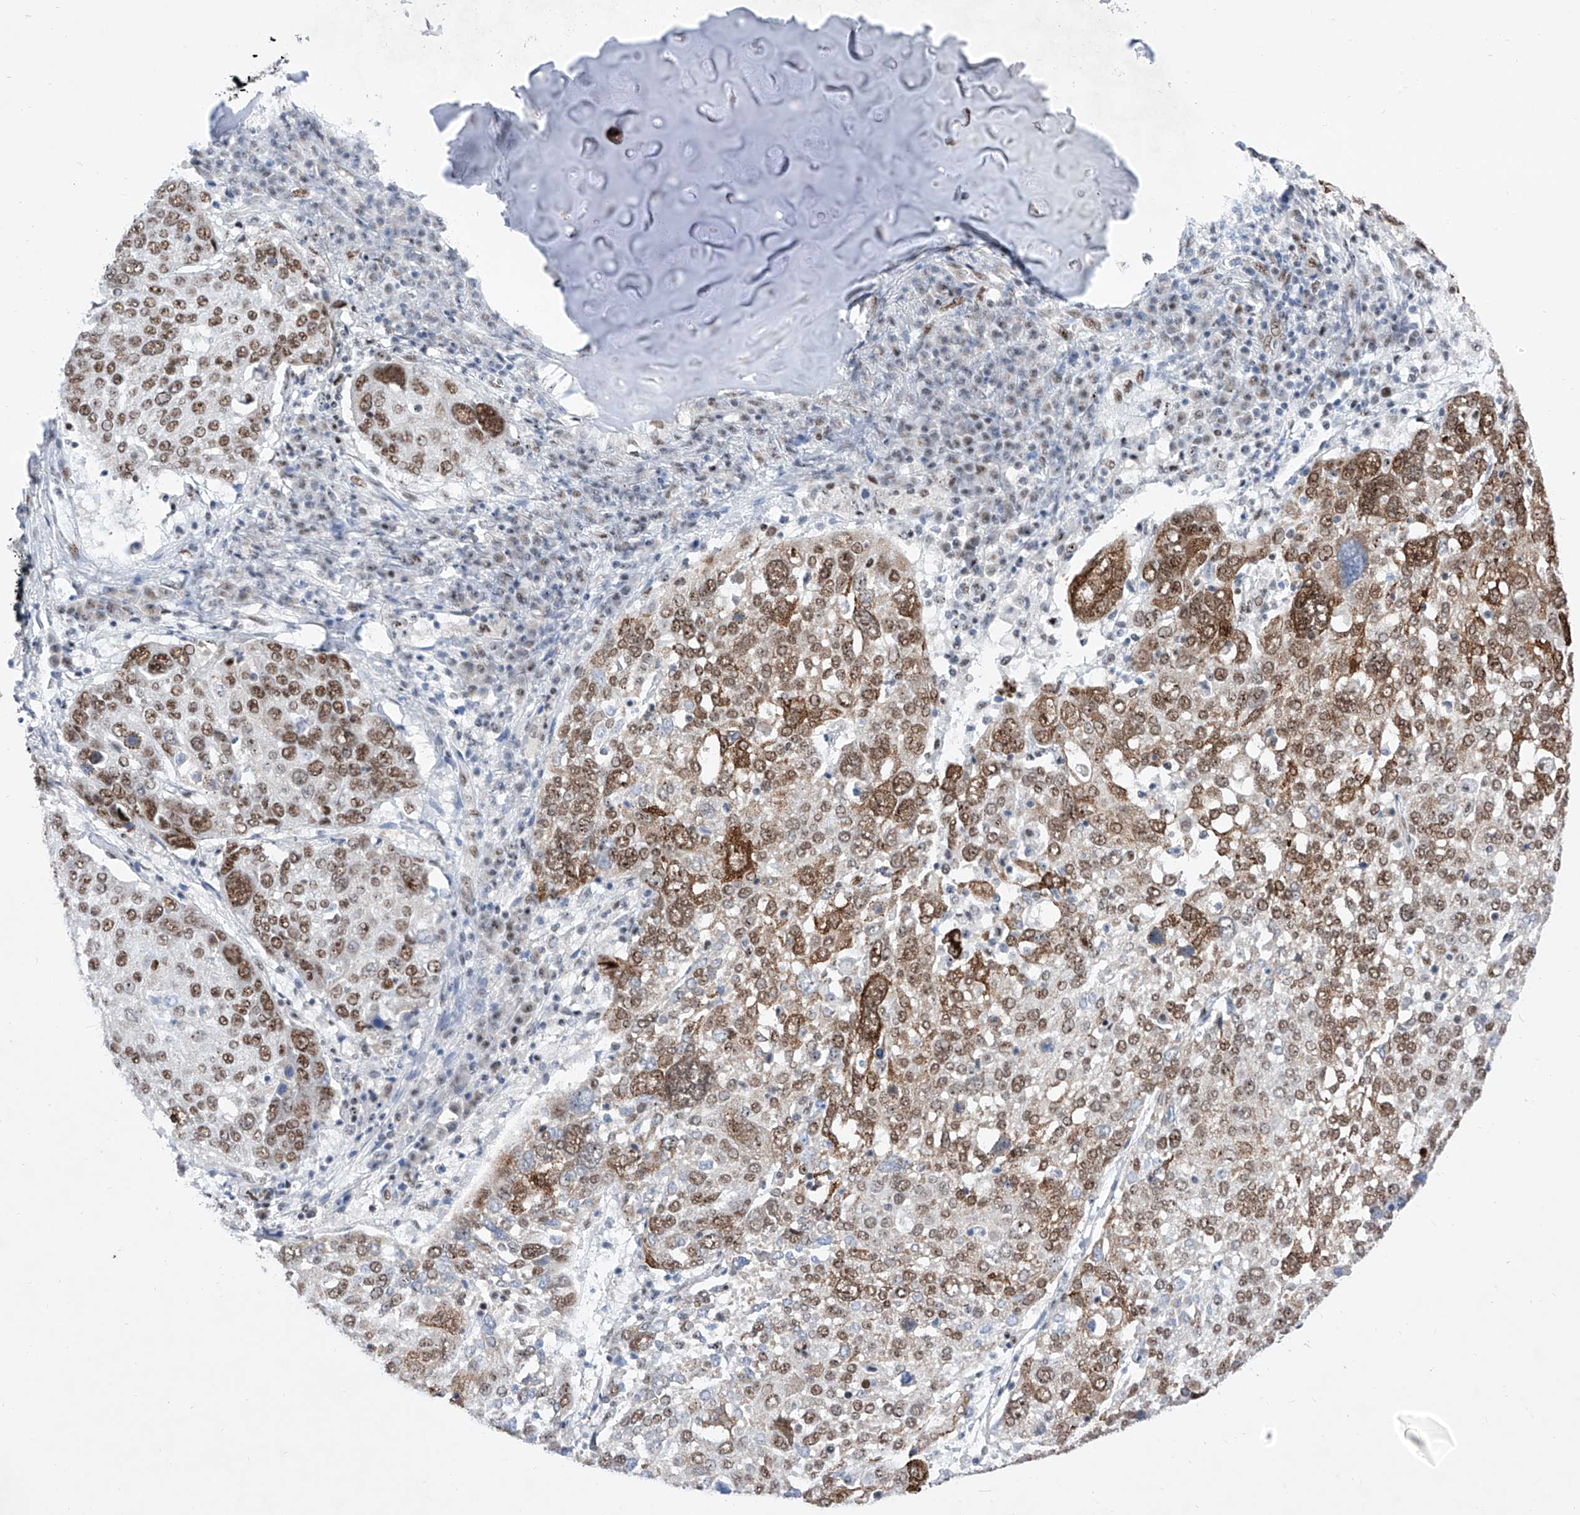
{"staining": {"intensity": "moderate", "quantity": ">75%", "location": "nuclear"}, "tissue": "lung cancer", "cell_type": "Tumor cells", "image_type": "cancer", "snomed": [{"axis": "morphology", "description": "Squamous cell carcinoma, NOS"}, {"axis": "topography", "description": "Lung"}], "caption": "Lung cancer (squamous cell carcinoma) stained for a protein demonstrates moderate nuclear positivity in tumor cells. The protein is shown in brown color, while the nuclei are stained blue.", "gene": "ATN1", "patient": {"sex": "male", "age": 65}}